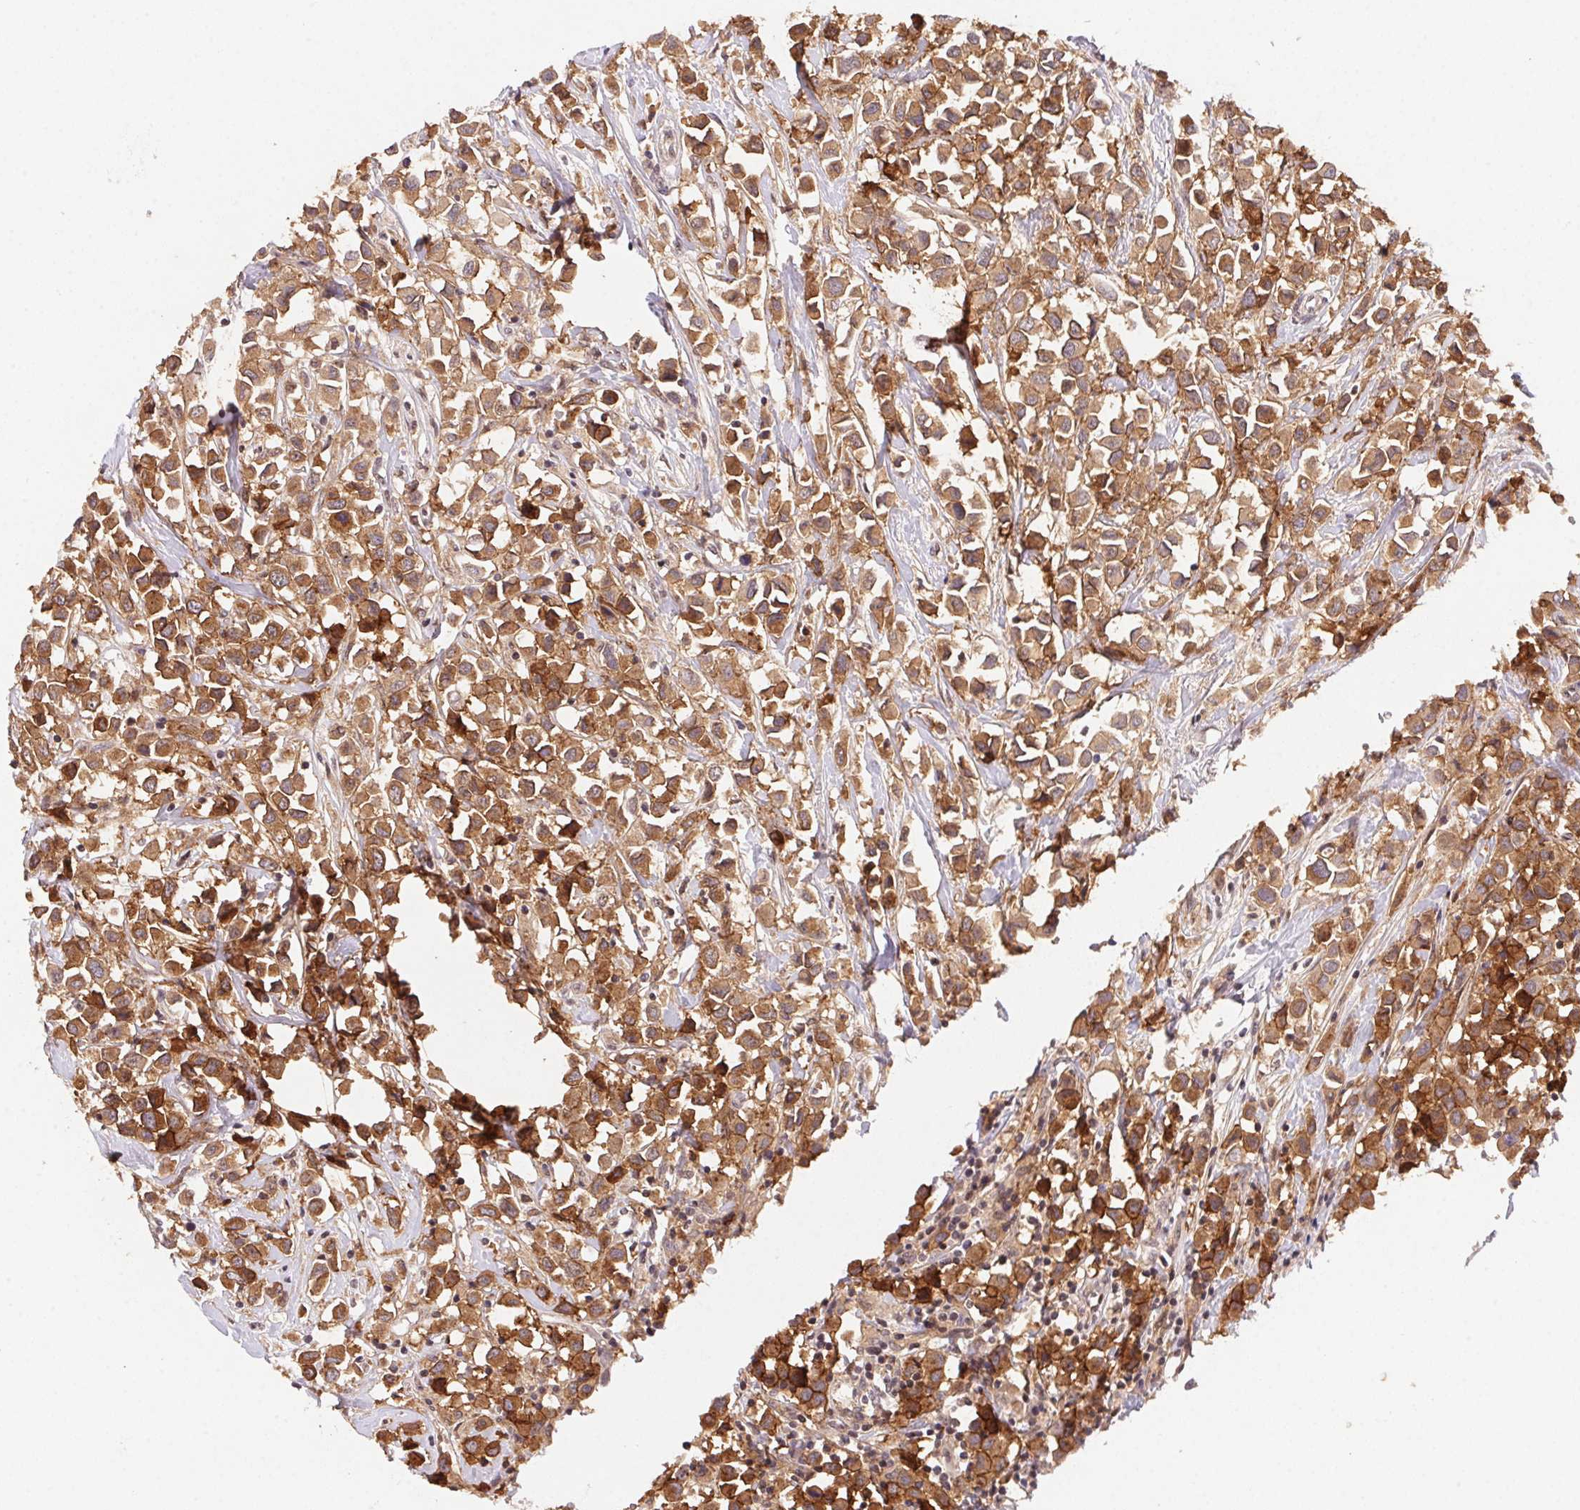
{"staining": {"intensity": "moderate", "quantity": ">75%", "location": "cytoplasmic/membranous"}, "tissue": "breast cancer", "cell_type": "Tumor cells", "image_type": "cancer", "snomed": [{"axis": "morphology", "description": "Duct carcinoma"}, {"axis": "topography", "description": "Breast"}], "caption": "Protein expression analysis of human breast cancer reveals moderate cytoplasmic/membranous staining in about >75% of tumor cells. Immunohistochemistry stains the protein of interest in brown and the nuclei are stained blue.", "gene": "SLC52A2", "patient": {"sex": "female", "age": 61}}